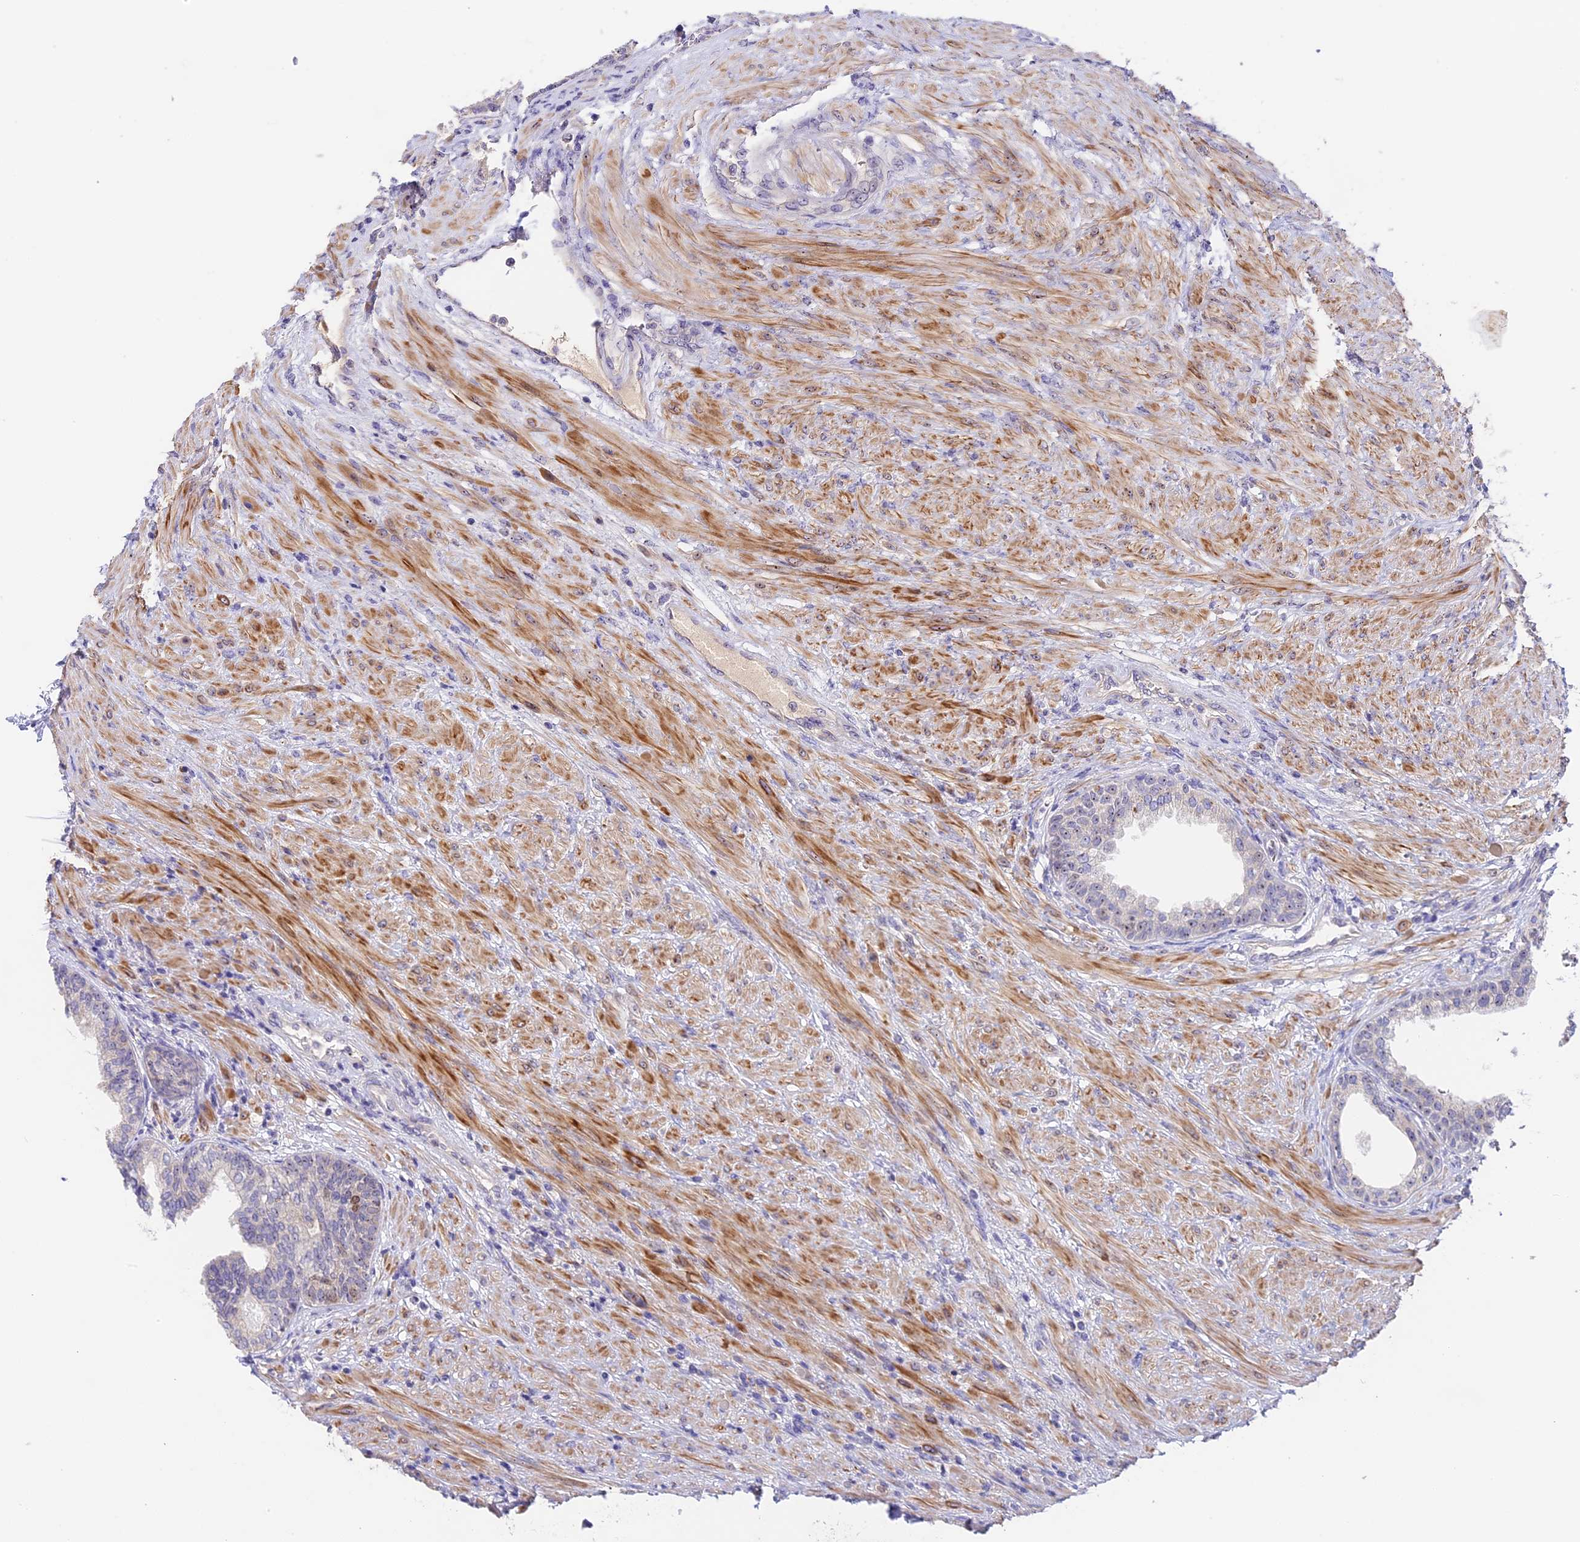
{"staining": {"intensity": "weak", "quantity": "25%-75%", "location": "cytoplasmic/membranous,nuclear"}, "tissue": "prostate", "cell_type": "Glandular cells", "image_type": "normal", "snomed": [{"axis": "morphology", "description": "Normal tissue, NOS"}, {"axis": "topography", "description": "Prostate"}], "caption": "Weak cytoplasmic/membranous,nuclear expression for a protein is identified in about 25%-75% of glandular cells of normal prostate using immunohistochemistry.", "gene": "RAD51", "patient": {"sex": "male", "age": 76}}